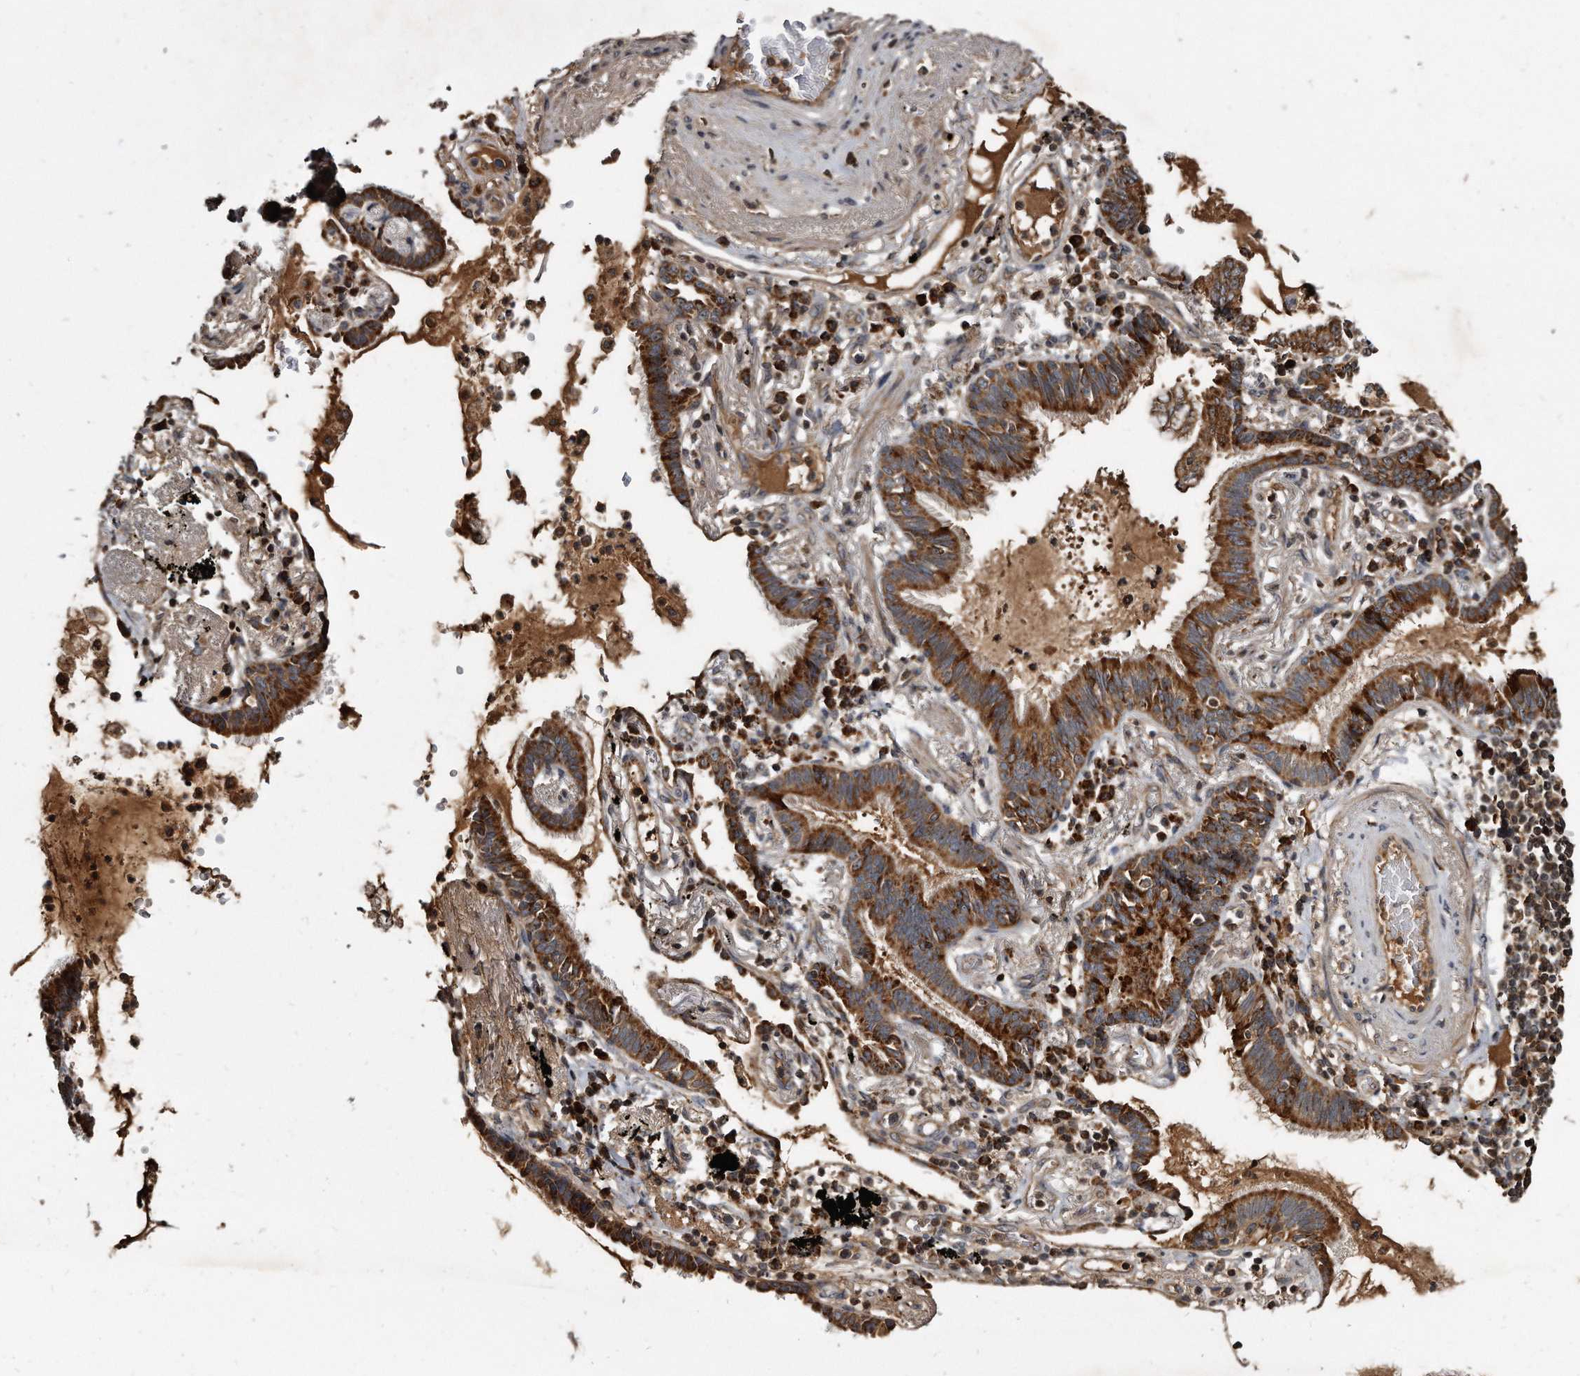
{"staining": {"intensity": "moderate", "quantity": ">75%", "location": "cytoplasmic/membranous"}, "tissue": "lung cancer", "cell_type": "Tumor cells", "image_type": "cancer", "snomed": [{"axis": "morphology", "description": "Adenocarcinoma, NOS"}, {"axis": "topography", "description": "Lung"}], "caption": "Tumor cells demonstrate moderate cytoplasmic/membranous positivity in about >75% of cells in lung cancer.", "gene": "FAM136A", "patient": {"sex": "female", "age": 70}}